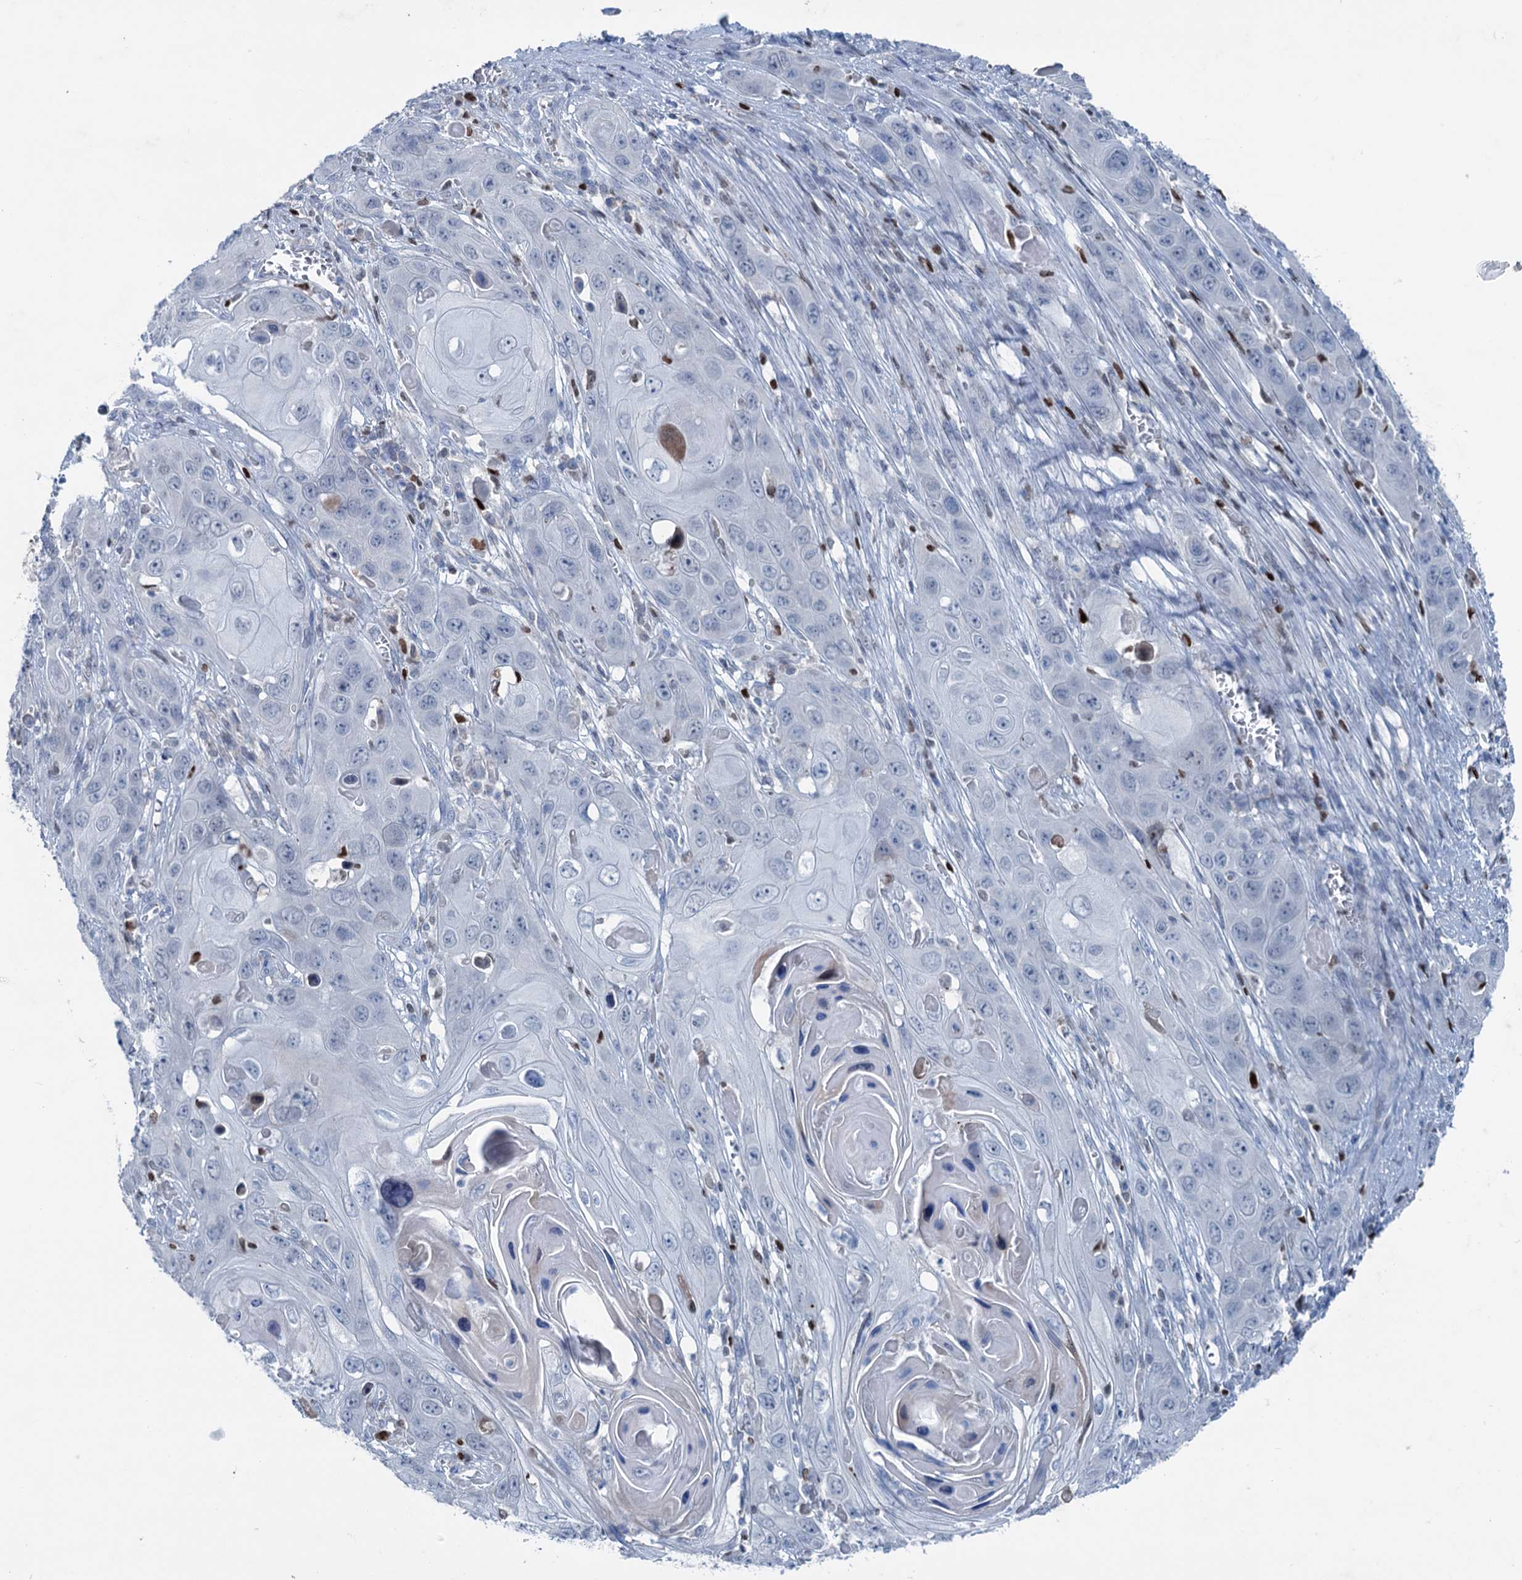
{"staining": {"intensity": "negative", "quantity": "none", "location": "none"}, "tissue": "skin cancer", "cell_type": "Tumor cells", "image_type": "cancer", "snomed": [{"axis": "morphology", "description": "Squamous cell carcinoma, NOS"}, {"axis": "topography", "description": "Skin"}], "caption": "An immunohistochemistry histopathology image of skin cancer is shown. There is no staining in tumor cells of skin cancer.", "gene": "ELP4", "patient": {"sex": "male", "age": 55}}